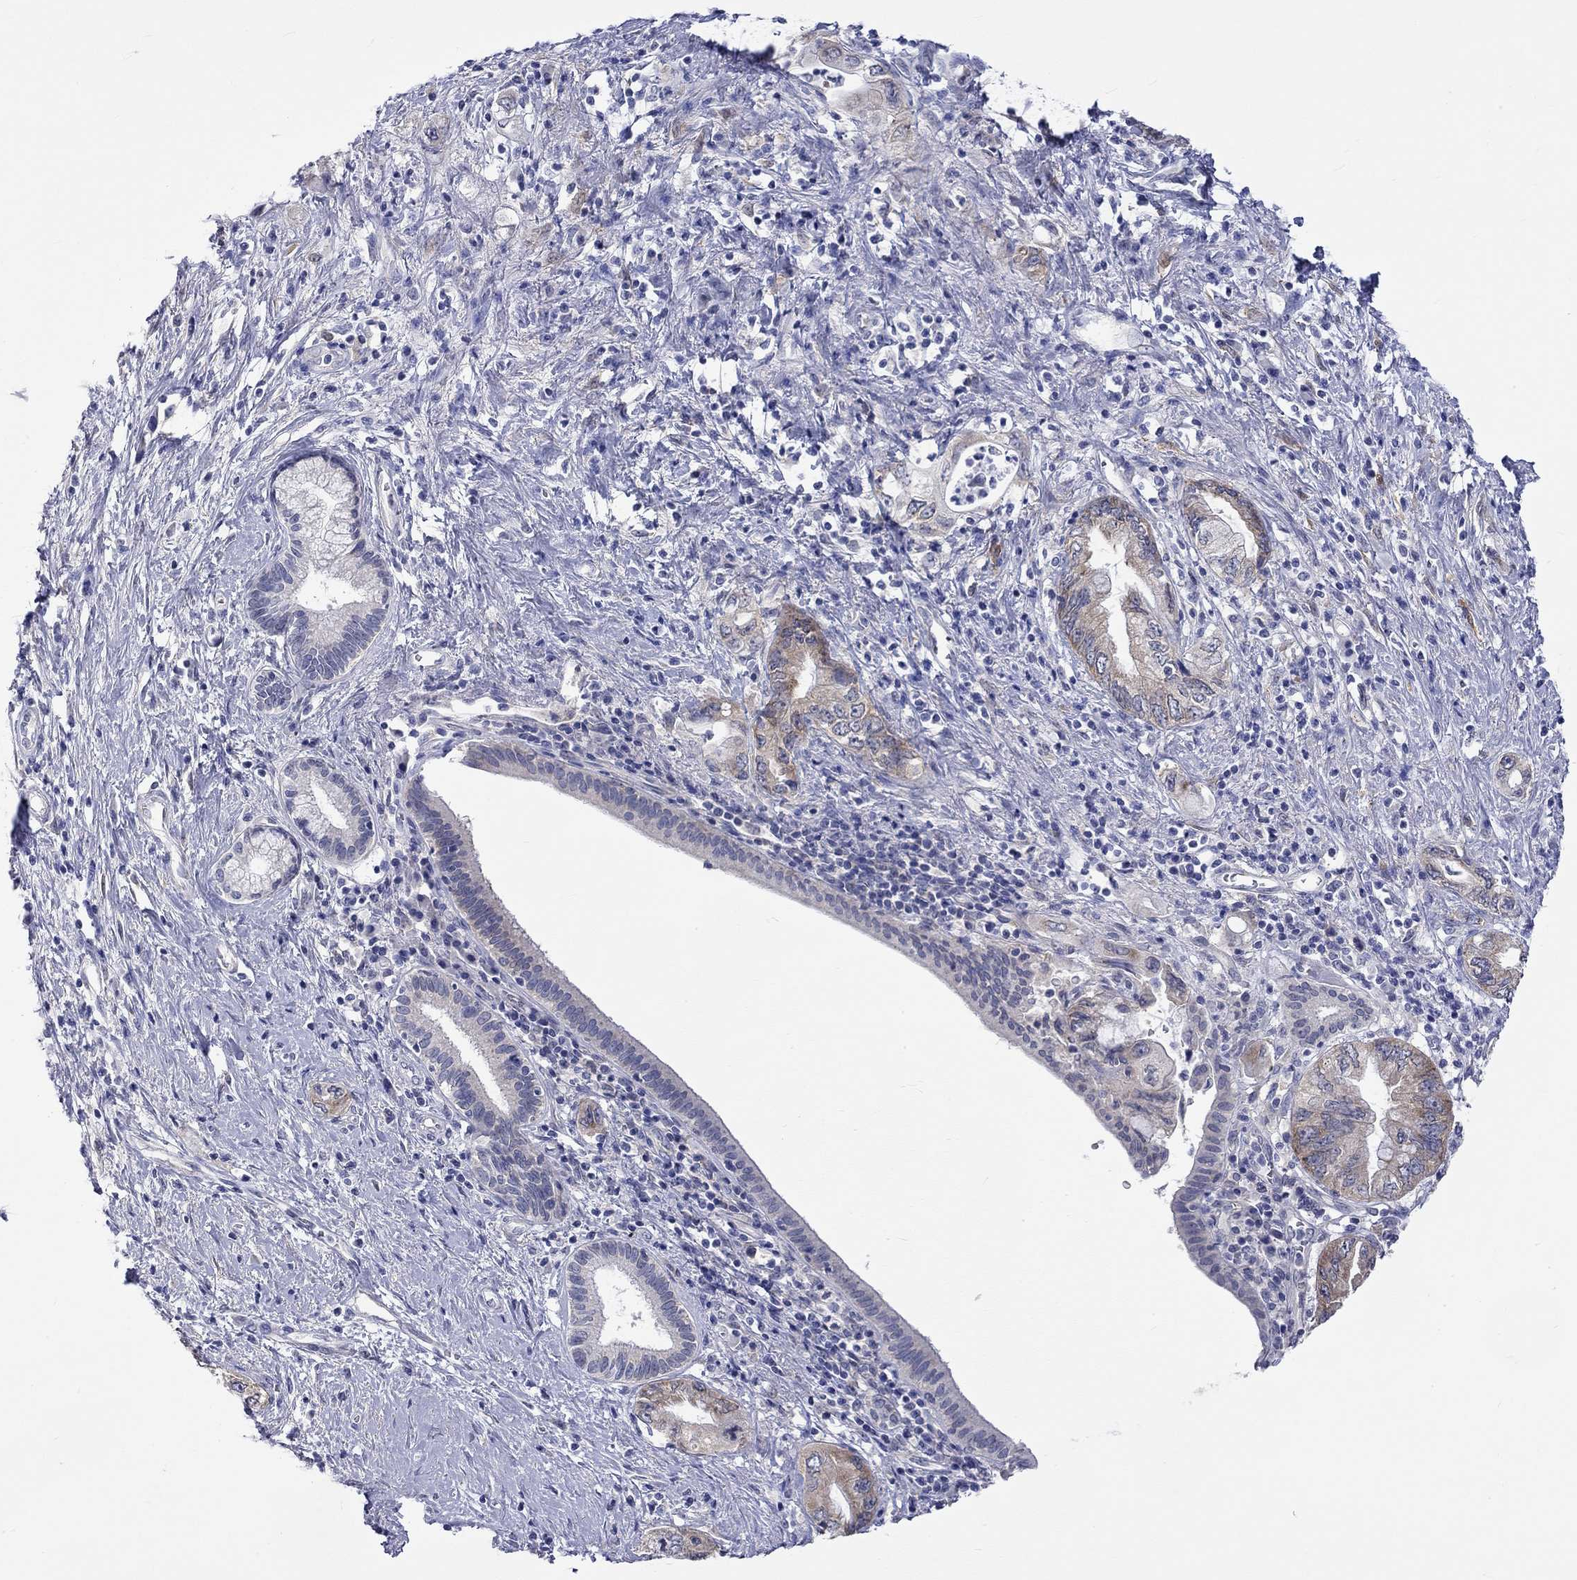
{"staining": {"intensity": "weak", "quantity": "<25%", "location": "cytoplasmic/membranous"}, "tissue": "pancreatic cancer", "cell_type": "Tumor cells", "image_type": "cancer", "snomed": [{"axis": "morphology", "description": "Adenocarcinoma, NOS"}, {"axis": "topography", "description": "Pancreas"}], "caption": "A high-resolution image shows immunohistochemistry staining of pancreatic adenocarcinoma, which reveals no significant expression in tumor cells.", "gene": "CERS1", "patient": {"sex": "female", "age": 73}}